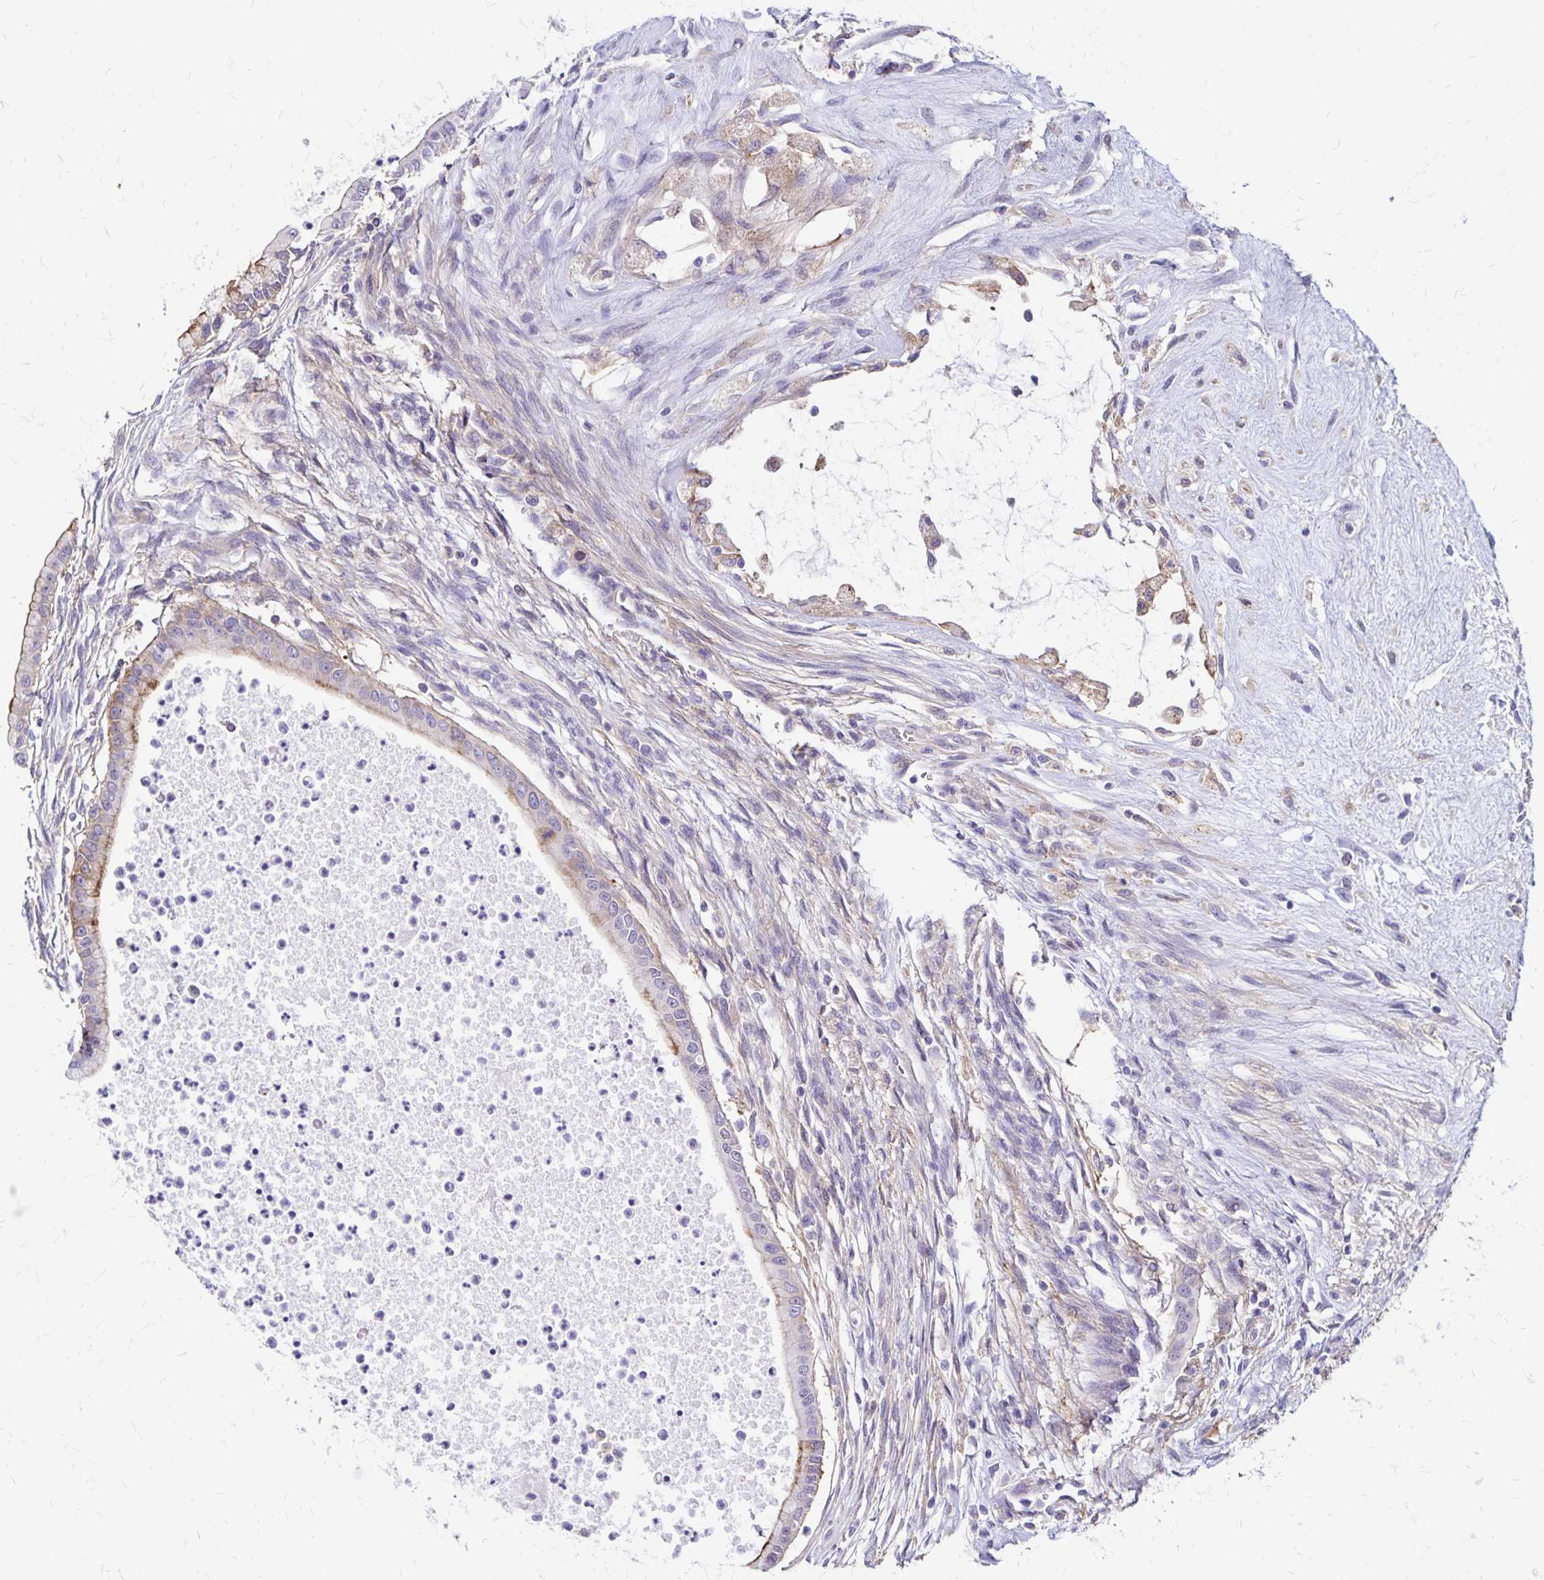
{"staining": {"intensity": "weak", "quantity": "<25%", "location": "cytoplasmic/membranous"}, "tissue": "testis cancer", "cell_type": "Tumor cells", "image_type": "cancer", "snomed": [{"axis": "morphology", "description": "Carcinoma, Embryonal, NOS"}, {"axis": "topography", "description": "Testis"}], "caption": "IHC of testis cancer displays no expression in tumor cells.", "gene": "TNS3", "patient": {"sex": "male", "age": 37}}